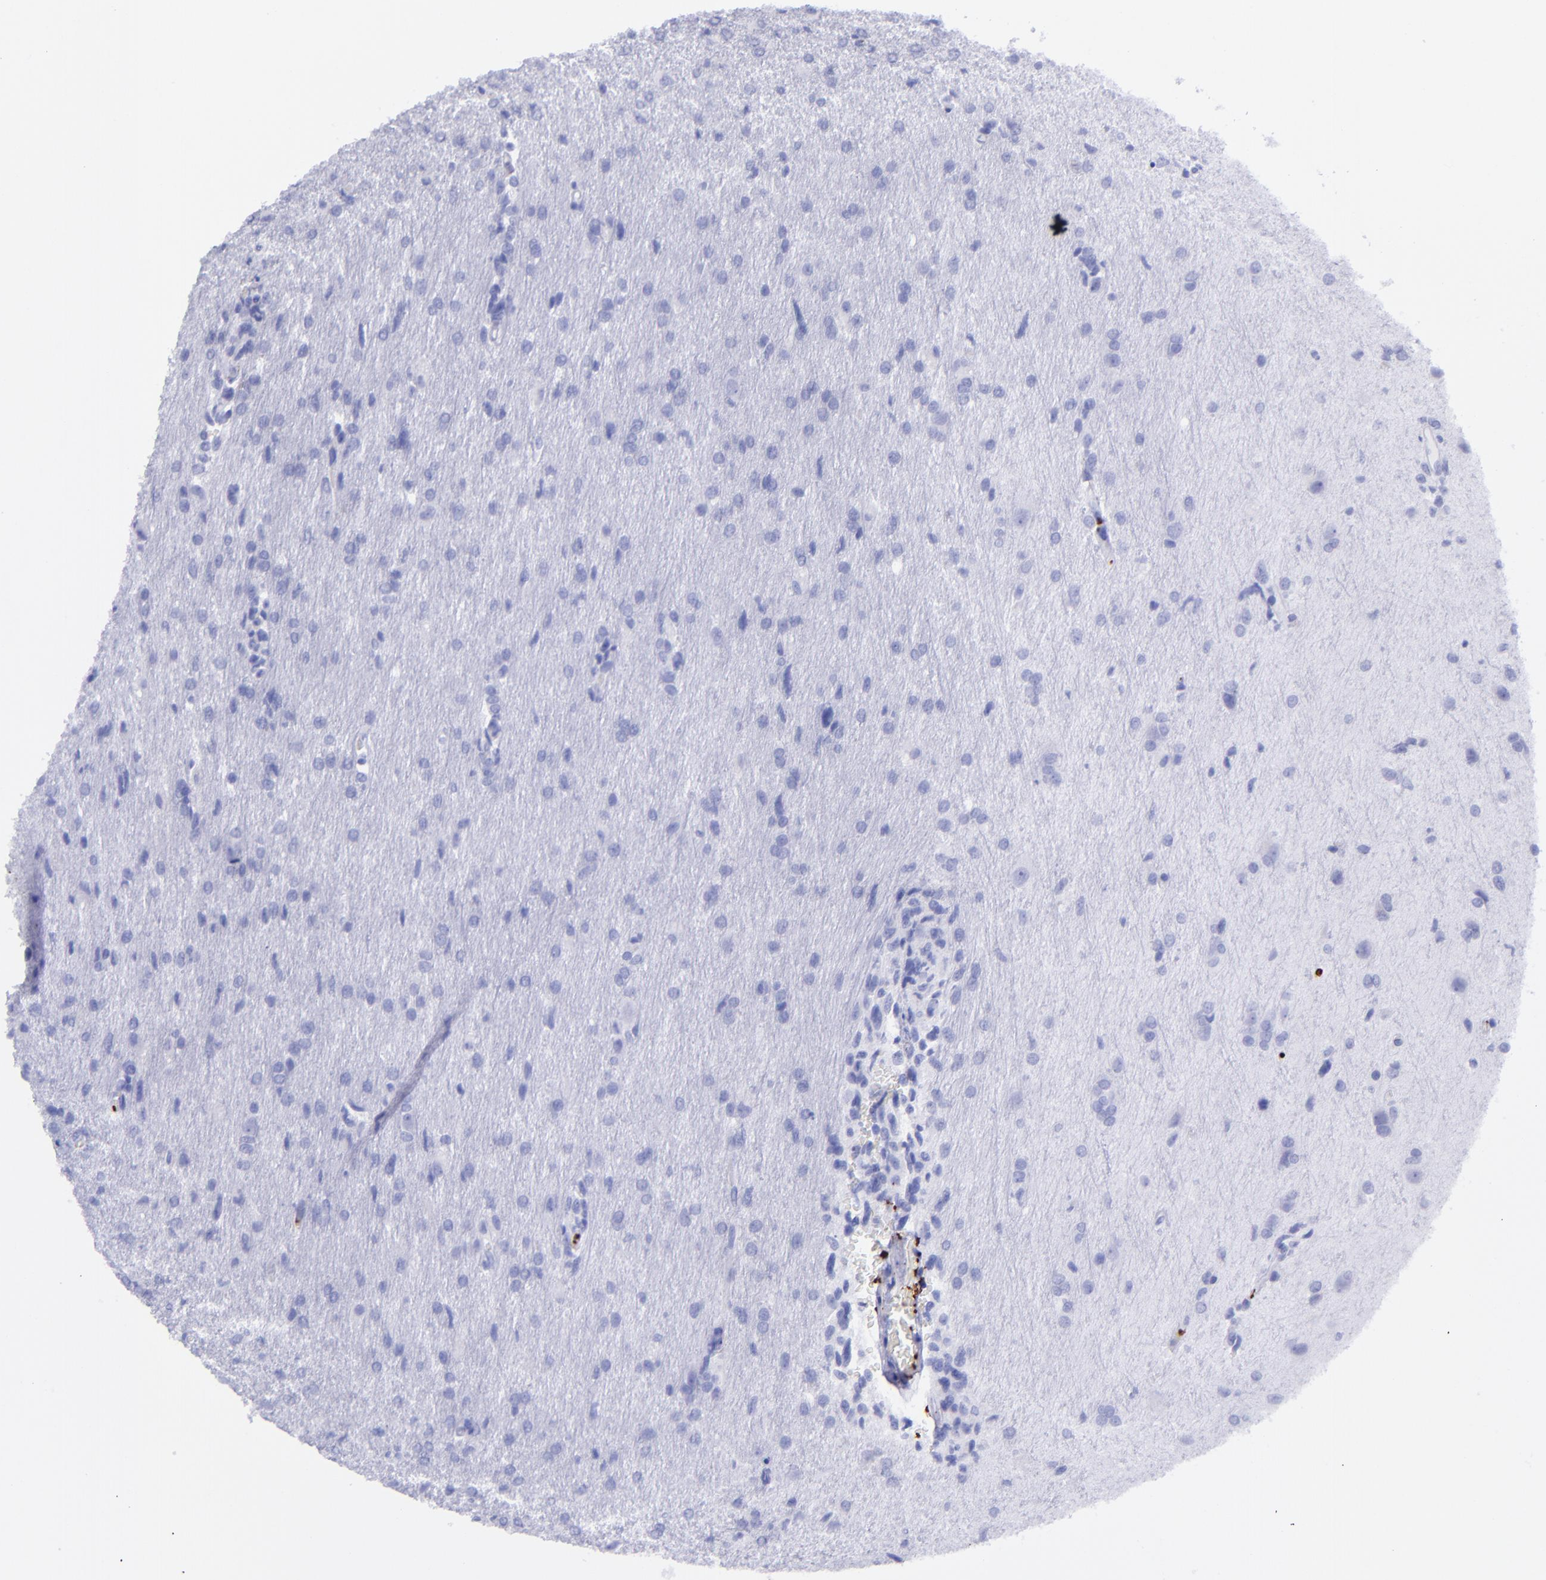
{"staining": {"intensity": "negative", "quantity": "none", "location": "none"}, "tissue": "glioma", "cell_type": "Tumor cells", "image_type": "cancer", "snomed": [{"axis": "morphology", "description": "Glioma, malignant, High grade"}, {"axis": "topography", "description": "Brain"}], "caption": "Protein analysis of malignant high-grade glioma reveals no significant positivity in tumor cells.", "gene": "EFCAB13", "patient": {"sex": "male", "age": 68}}